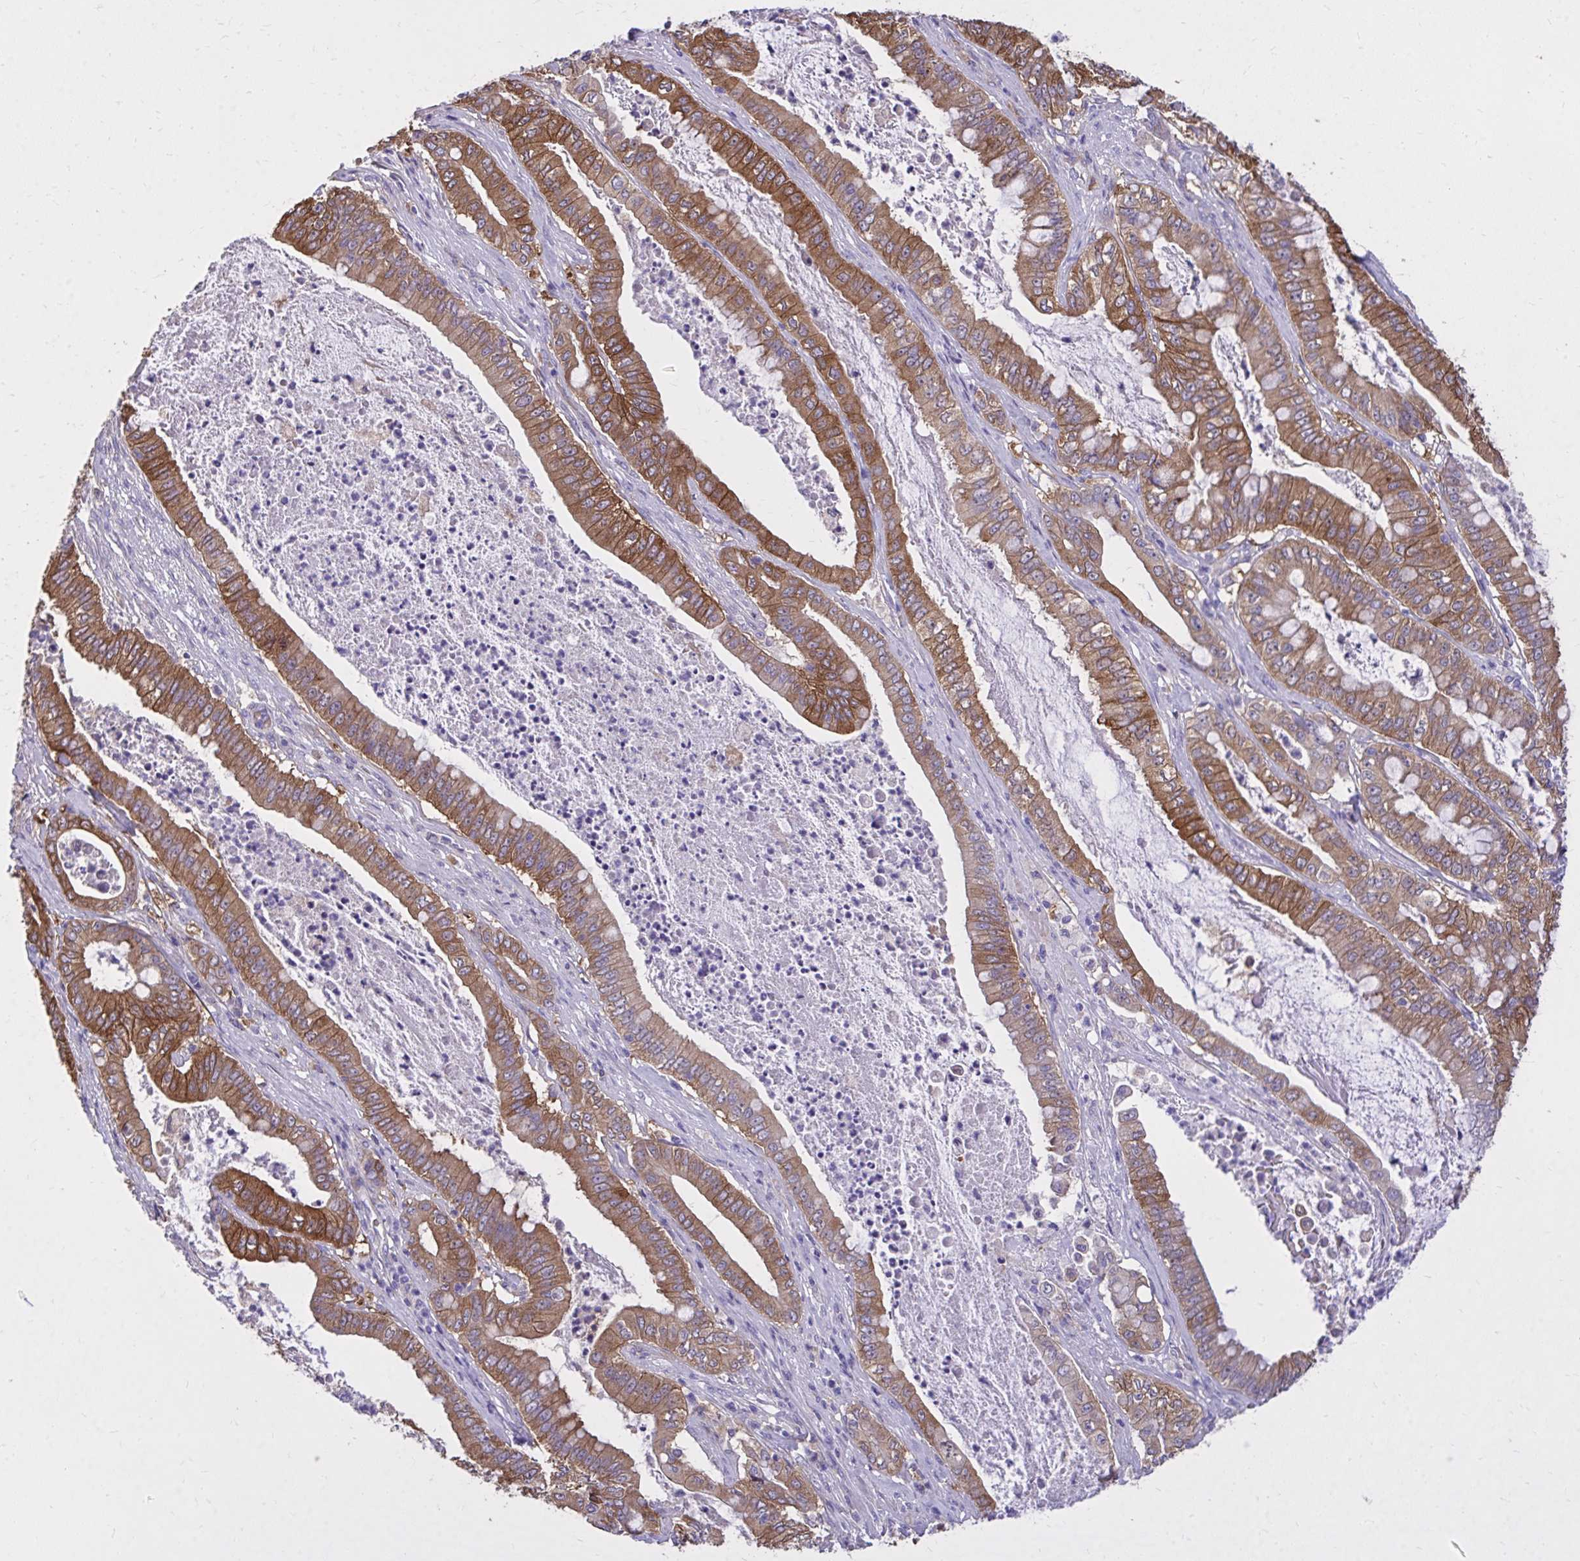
{"staining": {"intensity": "moderate", "quantity": ">75%", "location": "cytoplasmic/membranous"}, "tissue": "pancreatic cancer", "cell_type": "Tumor cells", "image_type": "cancer", "snomed": [{"axis": "morphology", "description": "Adenocarcinoma, NOS"}, {"axis": "topography", "description": "Pancreas"}], "caption": "Immunohistochemistry (DAB (3,3'-diaminobenzidine)) staining of human adenocarcinoma (pancreatic) displays moderate cytoplasmic/membranous protein positivity in approximately >75% of tumor cells.", "gene": "EPB41L1", "patient": {"sex": "male", "age": 71}}